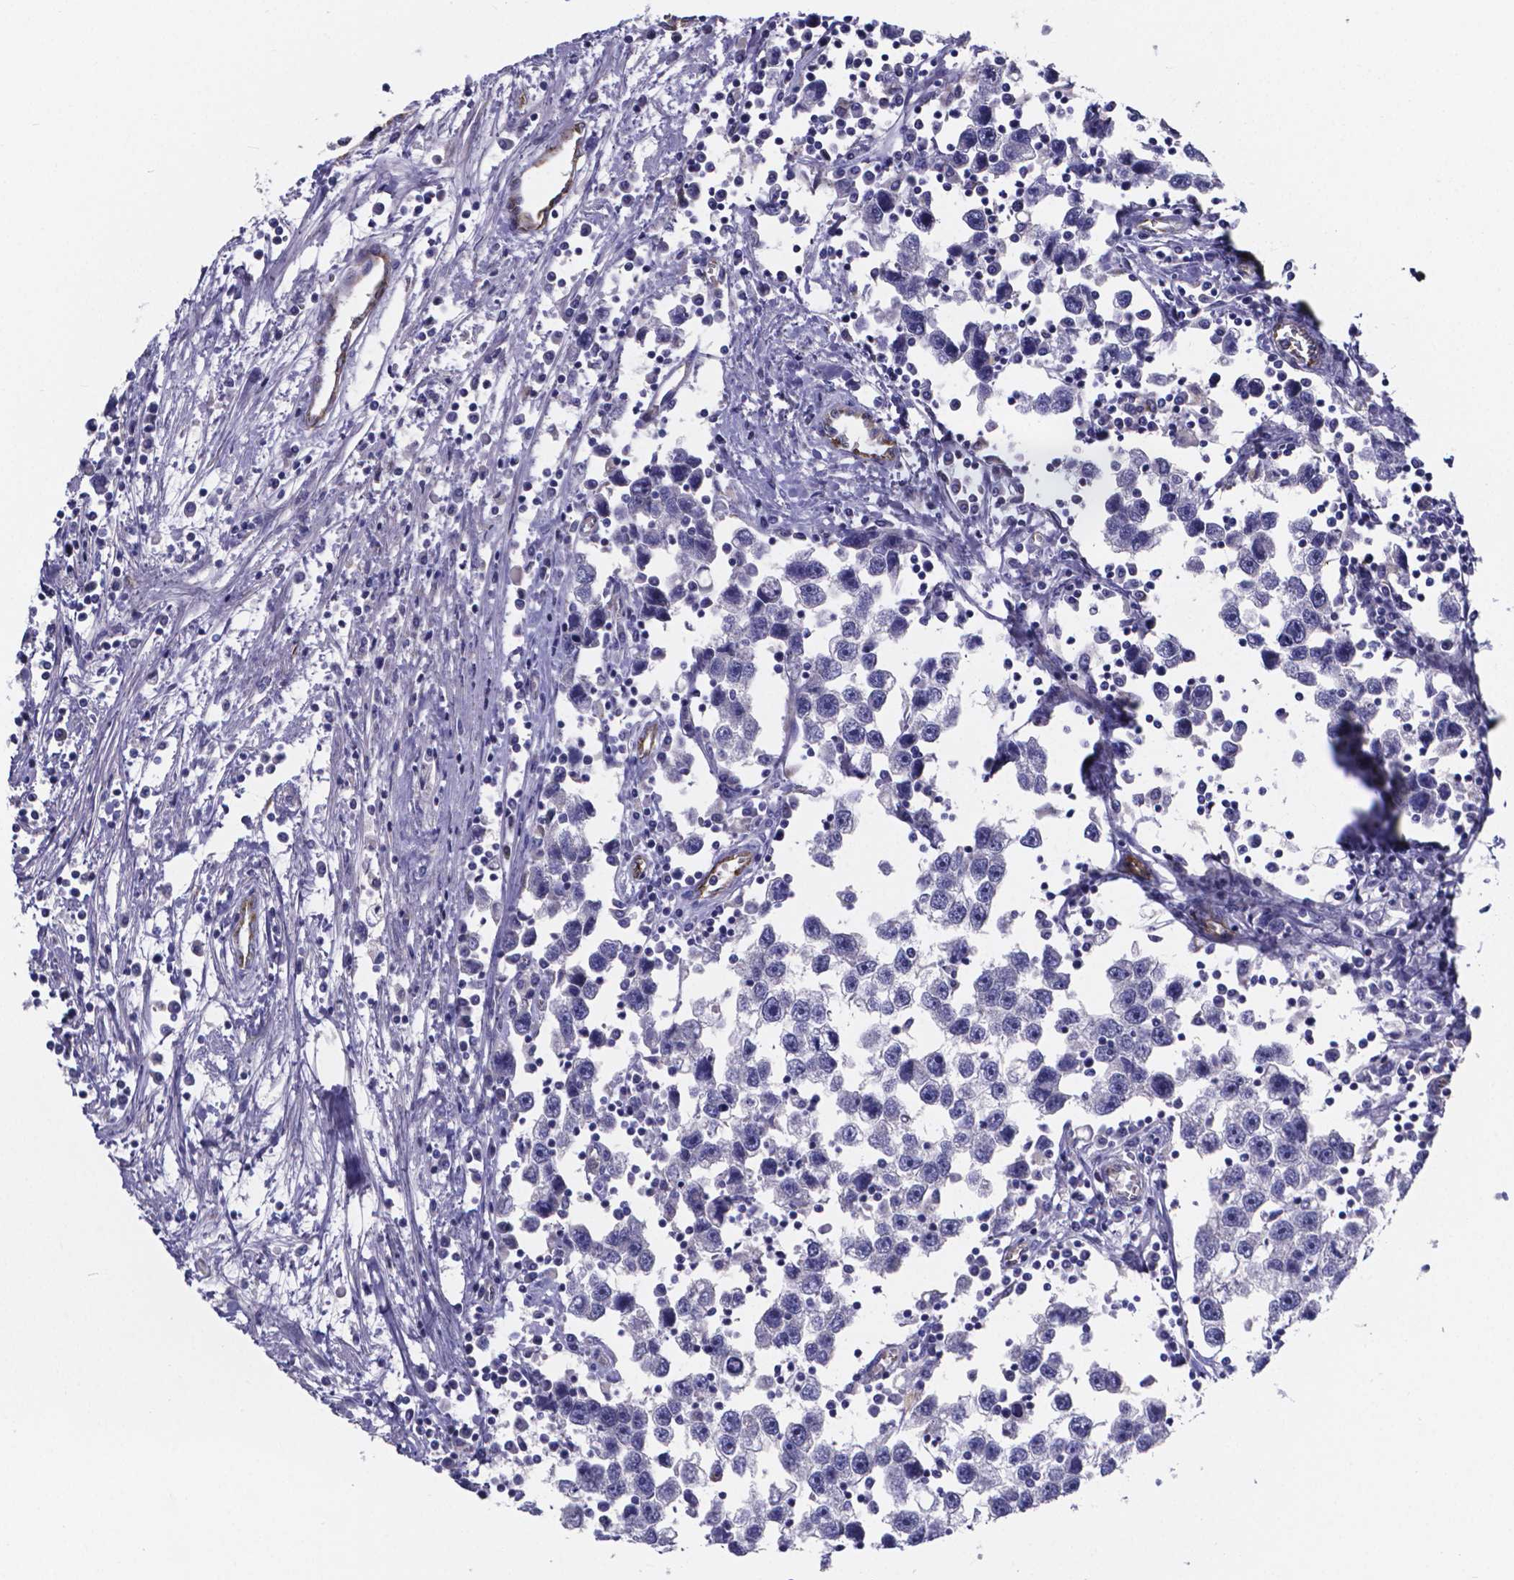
{"staining": {"intensity": "negative", "quantity": "none", "location": "none"}, "tissue": "testis cancer", "cell_type": "Tumor cells", "image_type": "cancer", "snomed": [{"axis": "morphology", "description": "Seminoma, NOS"}, {"axis": "topography", "description": "Testis"}], "caption": "This is a image of IHC staining of testis seminoma, which shows no staining in tumor cells. (Immunohistochemistry, brightfield microscopy, high magnification).", "gene": "SFRP4", "patient": {"sex": "male", "age": 30}}